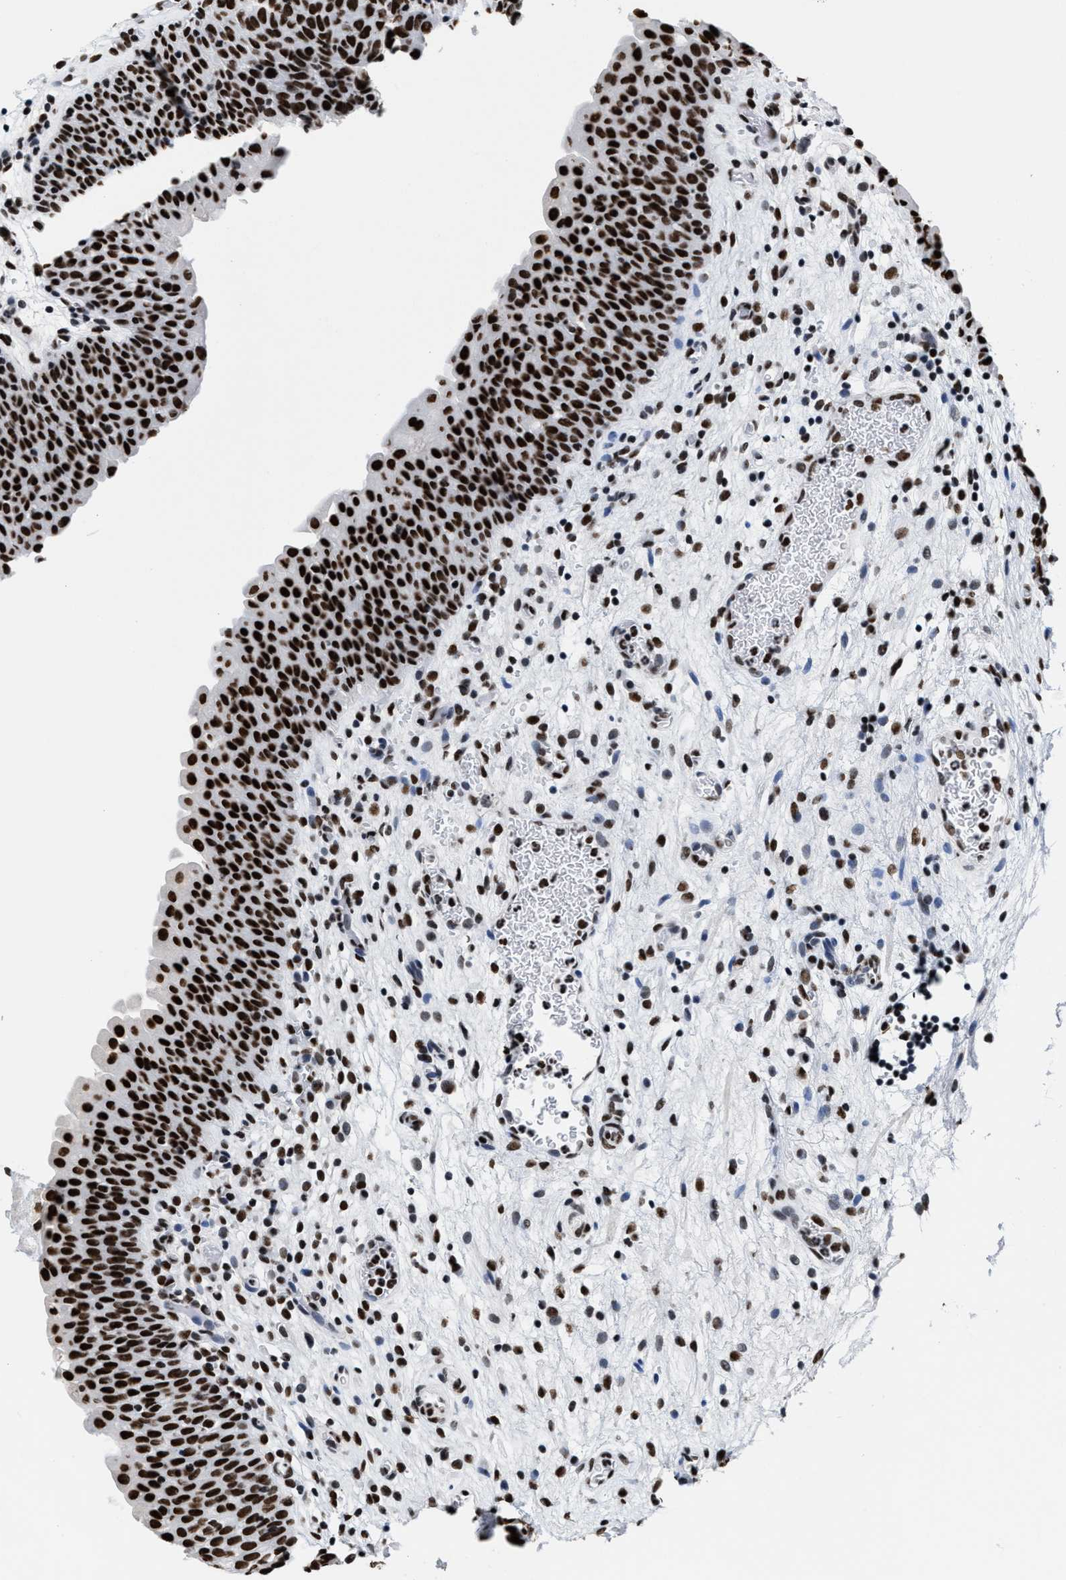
{"staining": {"intensity": "strong", "quantity": ">75%", "location": "nuclear"}, "tissue": "urinary bladder", "cell_type": "Urothelial cells", "image_type": "normal", "snomed": [{"axis": "morphology", "description": "Normal tissue, NOS"}, {"axis": "topography", "description": "Urinary bladder"}], "caption": "Urinary bladder stained with a brown dye shows strong nuclear positive staining in about >75% of urothelial cells.", "gene": "SMARCC2", "patient": {"sex": "male", "age": 37}}